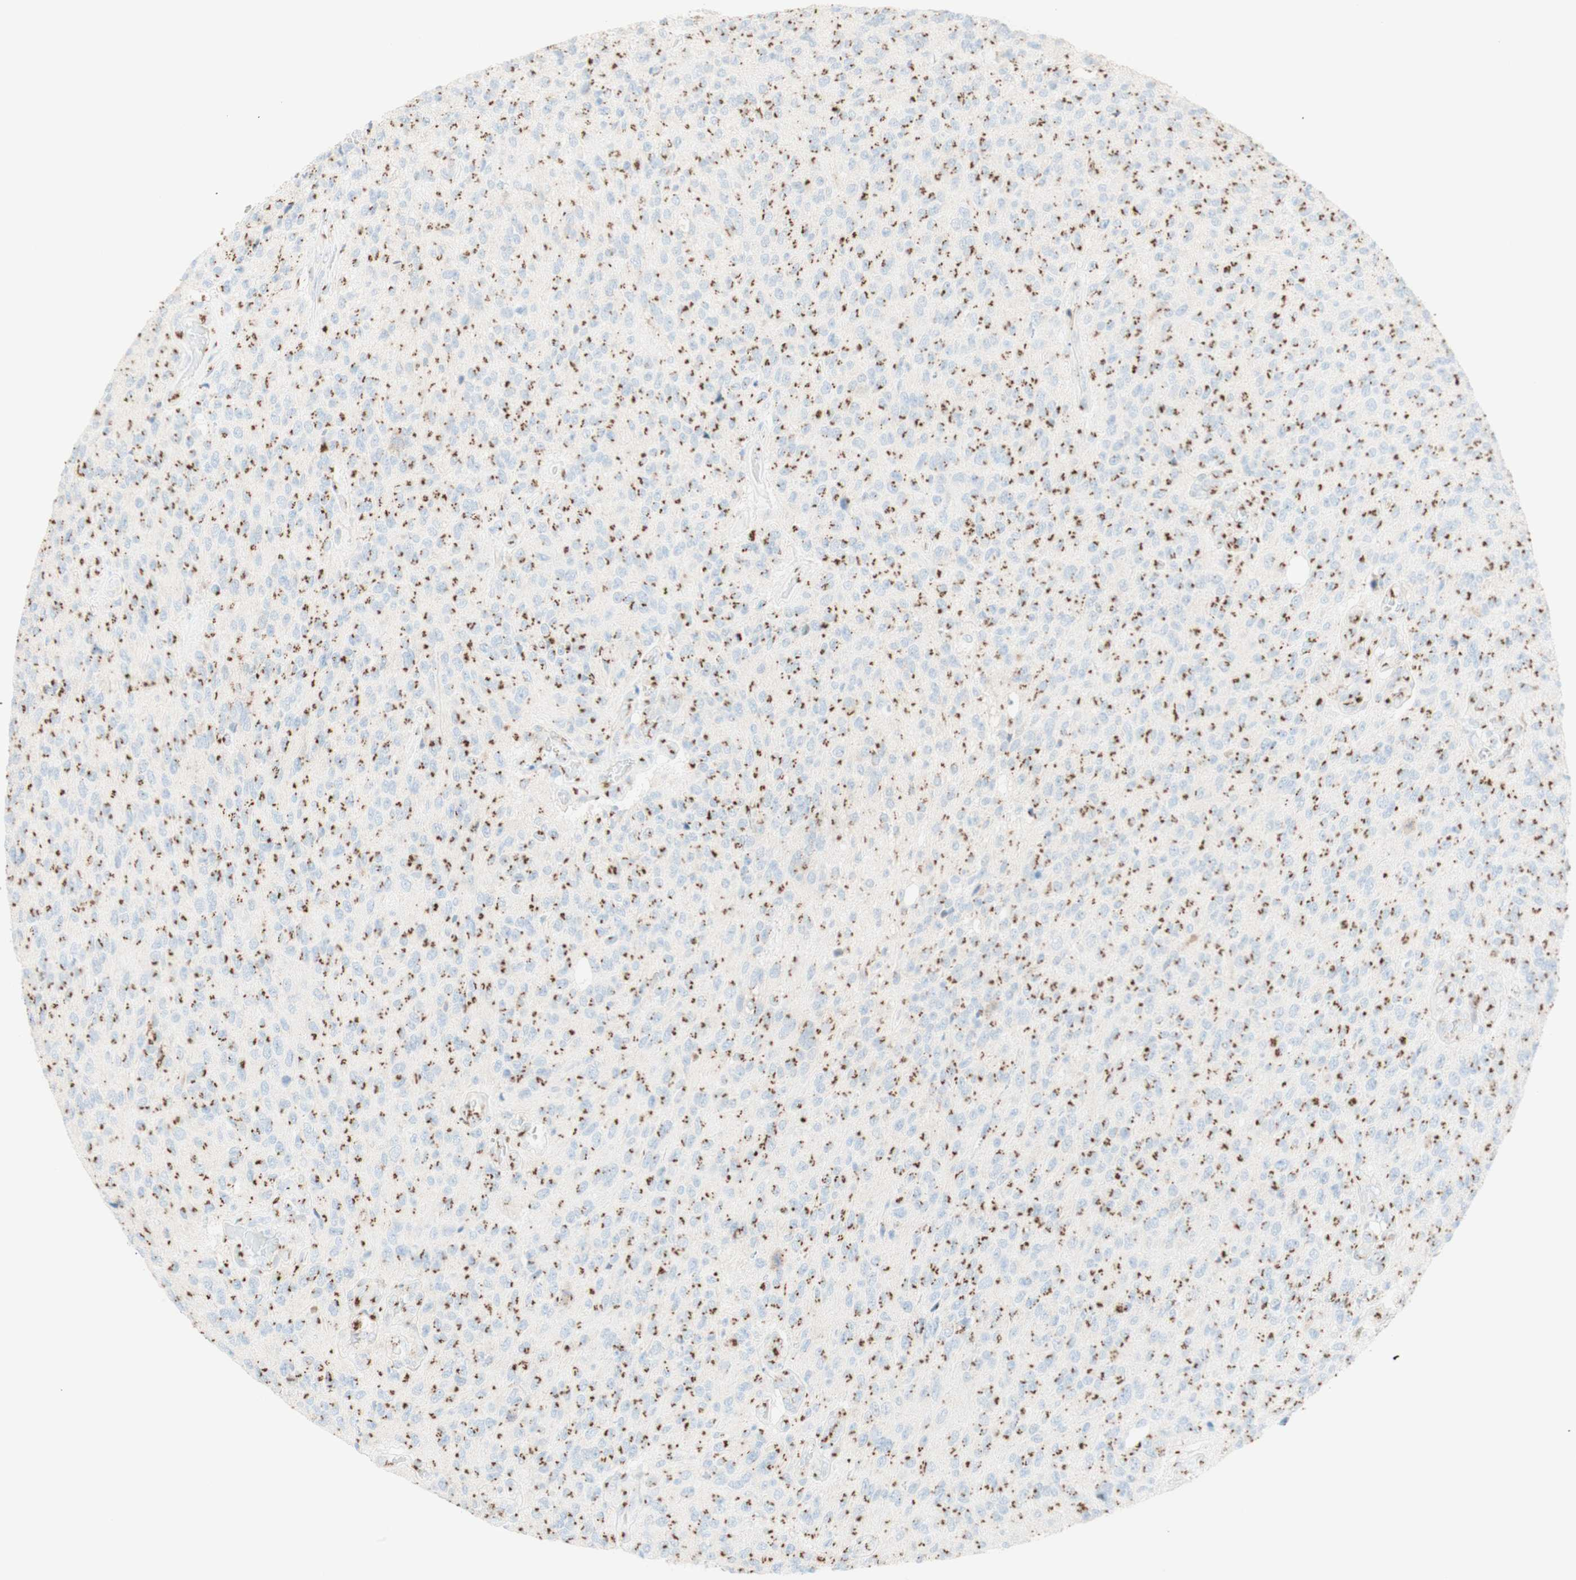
{"staining": {"intensity": "strong", "quantity": ">75%", "location": "cytoplasmic/membranous"}, "tissue": "glioma", "cell_type": "Tumor cells", "image_type": "cancer", "snomed": [{"axis": "morphology", "description": "Glioma, malignant, High grade"}, {"axis": "topography", "description": "pancreas cauda"}], "caption": "A brown stain shows strong cytoplasmic/membranous positivity of a protein in glioma tumor cells.", "gene": "GOLGB1", "patient": {"sex": "male", "age": 60}}